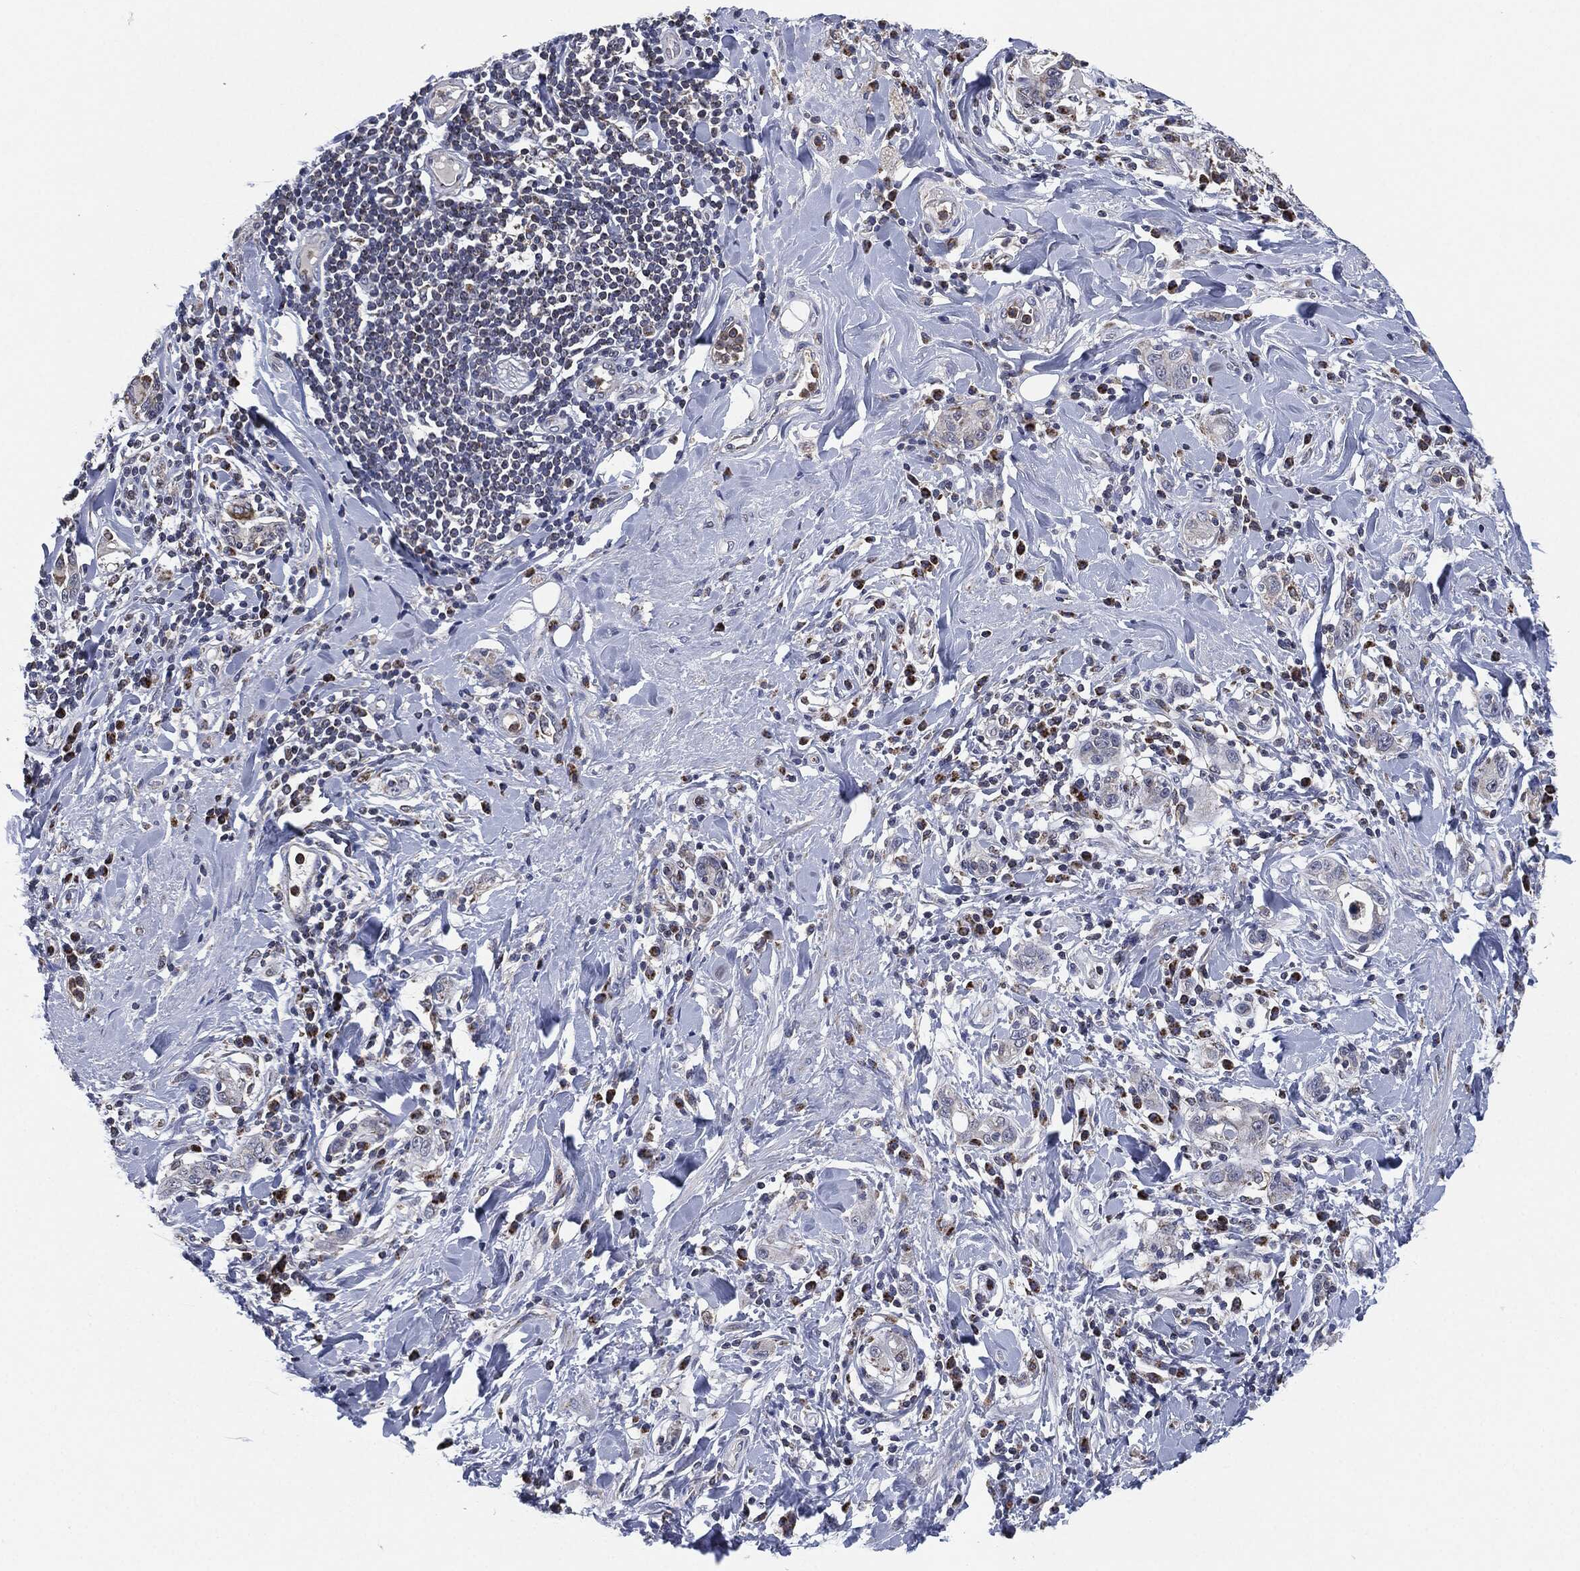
{"staining": {"intensity": "weak", "quantity": "25%-75%", "location": "cytoplasmic/membranous"}, "tissue": "stomach cancer", "cell_type": "Tumor cells", "image_type": "cancer", "snomed": [{"axis": "morphology", "description": "Adenocarcinoma, NOS"}, {"axis": "topography", "description": "Stomach"}], "caption": "The image reveals staining of stomach cancer (adenocarcinoma), revealing weak cytoplasmic/membranous protein staining (brown color) within tumor cells.", "gene": "NDUFV2", "patient": {"sex": "male", "age": 79}}